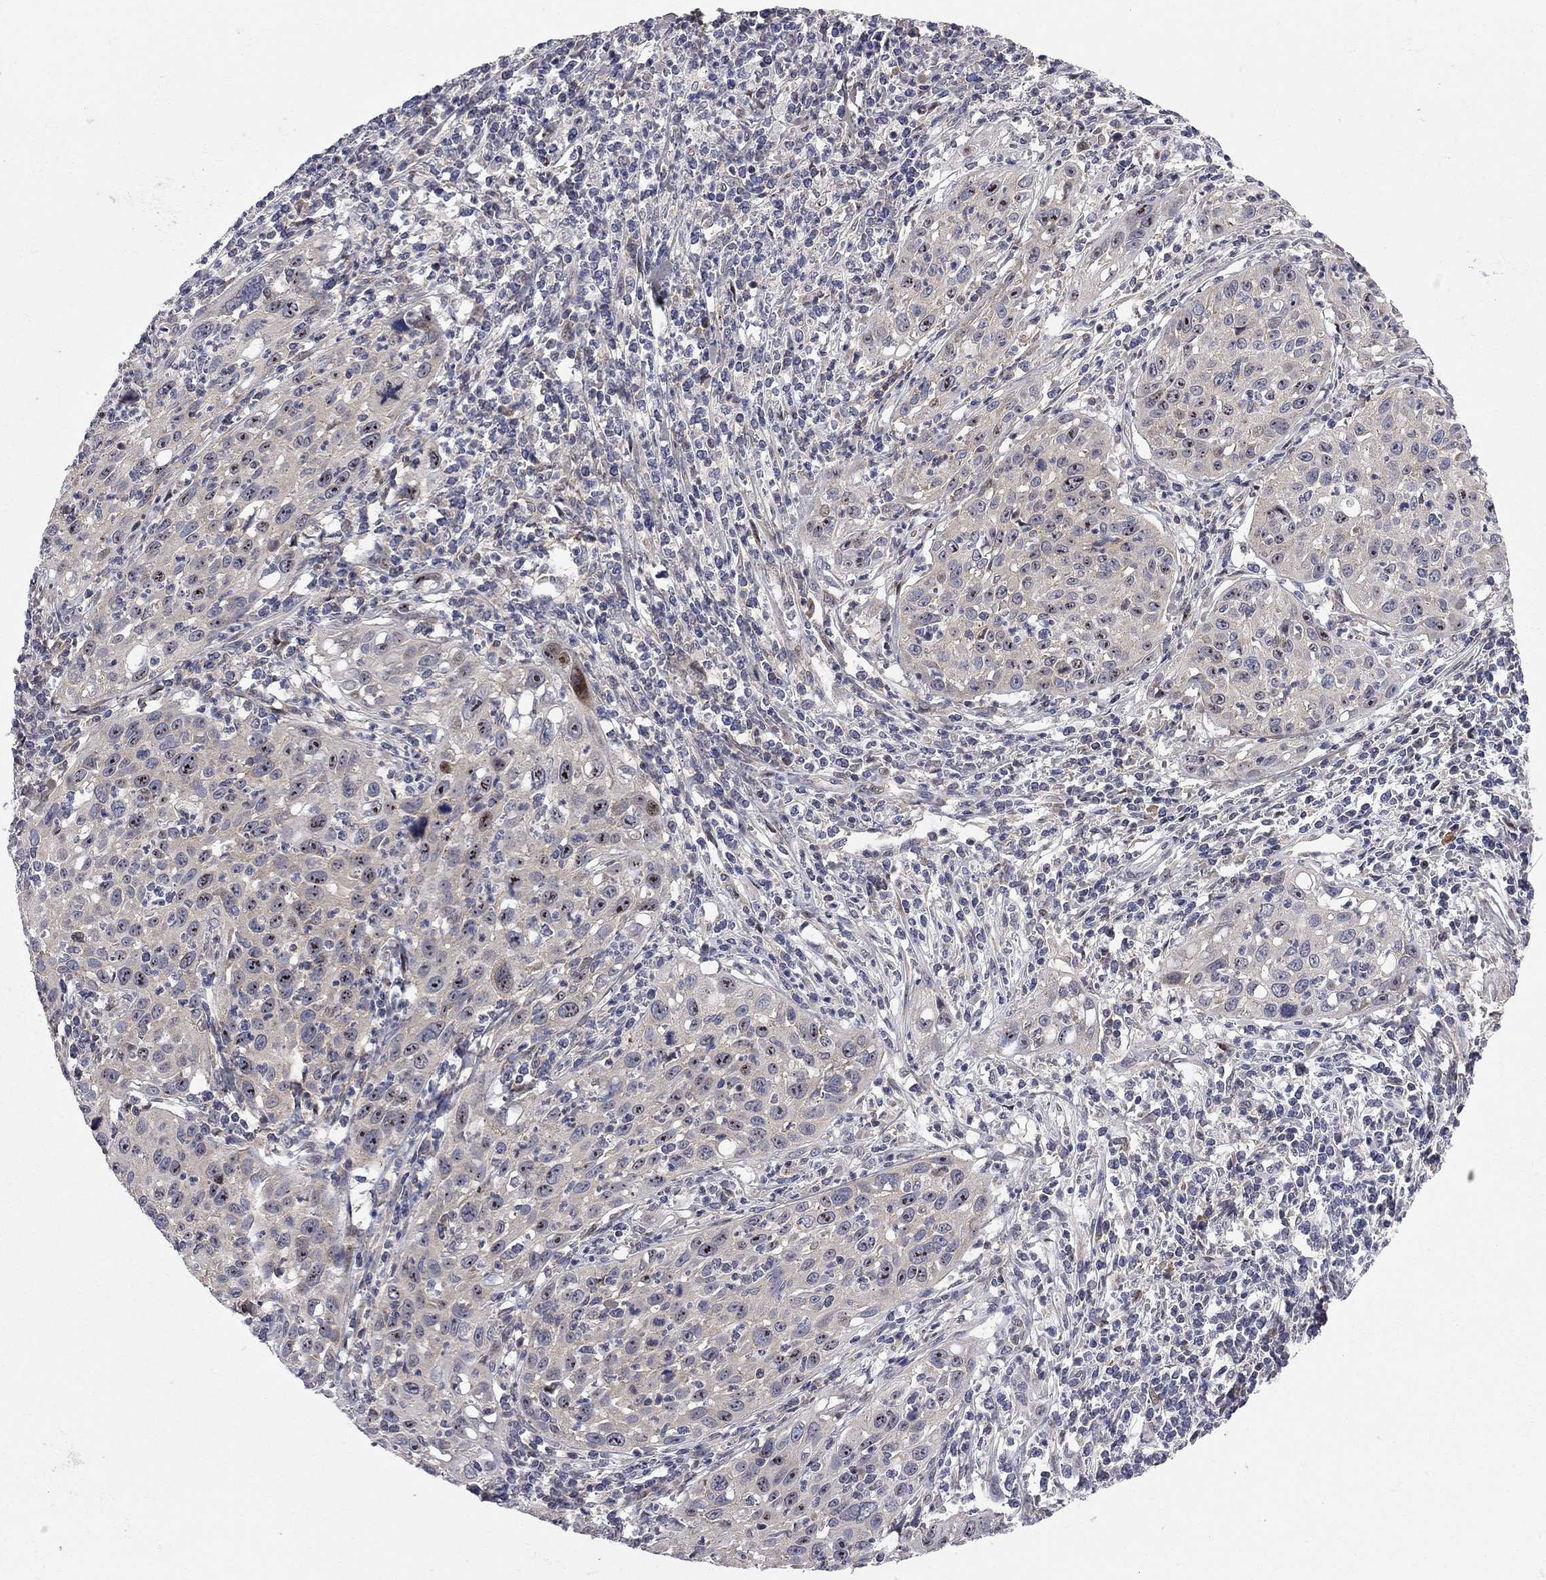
{"staining": {"intensity": "strong", "quantity": "25%-75%", "location": "nuclear"}, "tissue": "cervical cancer", "cell_type": "Tumor cells", "image_type": "cancer", "snomed": [{"axis": "morphology", "description": "Squamous cell carcinoma, NOS"}, {"axis": "topography", "description": "Cervix"}], "caption": "Immunohistochemistry (IHC) of human squamous cell carcinoma (cervical) displays high levels of strong nuclear expression in about 25%-75% of tumor cells. The staining is performed using DAB brown chromogen to label protein expression. The nuclei are counter-stained blue using hematoxylin.", "gene": "CNOT11", "patient": {"sex": "female", "age": 26}}